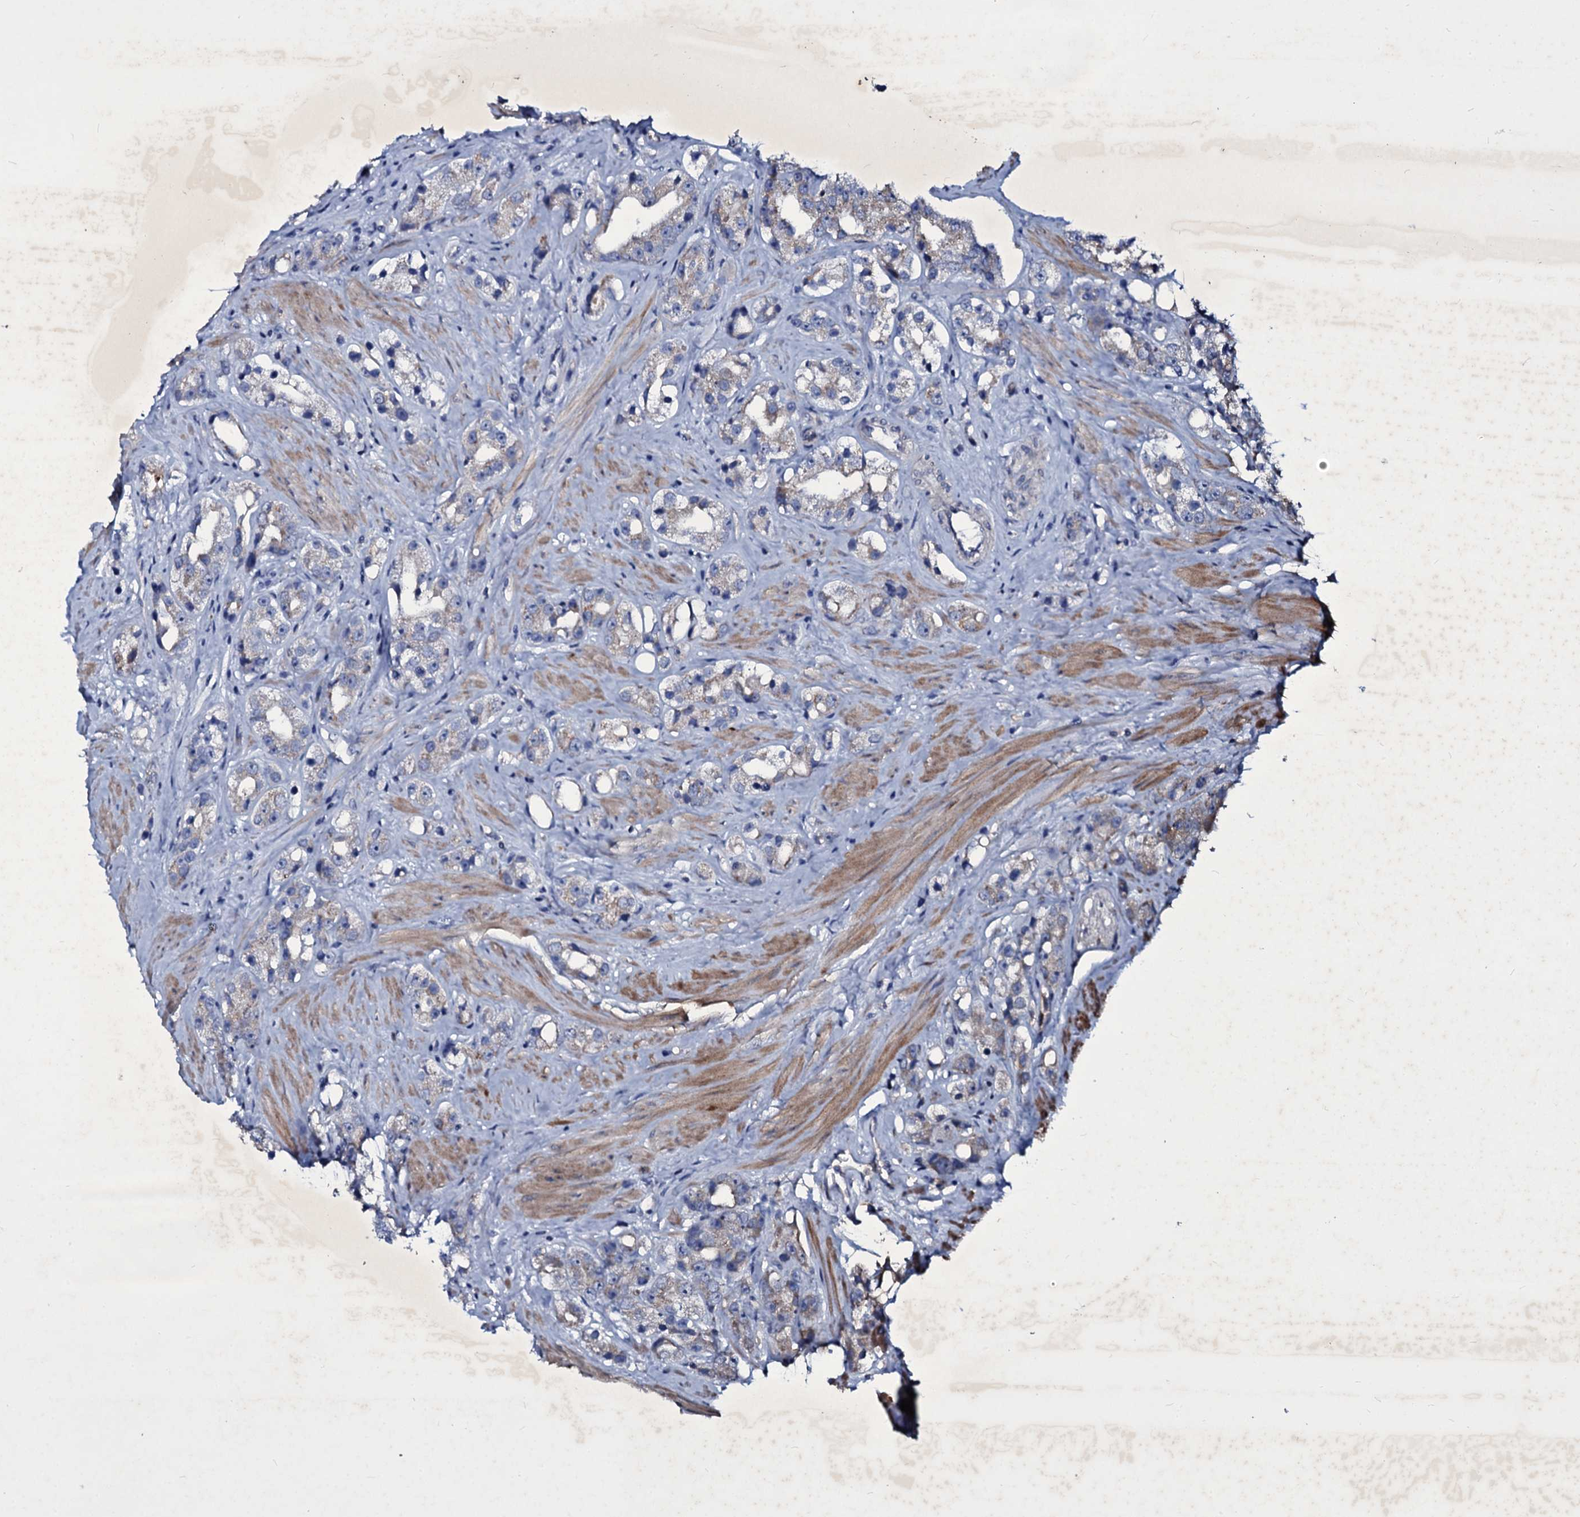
{"staining": {"intensity": "weak", "quantity": "<25%", "location": "cytoplasmic/membranous"}, "tissue": "prostate cancer", "cell_type": "Tumor cells", "image_type": "cancer", "snomed": [{"axis": "morphology", "description": "Adenocarcinoma, NOS"}, {"axis": "topography", "description": "Prostate"}], "caption": "Prostate adenocarcinoma stained for a protein using immunohistochemistry reveals no positivity tumor cells.", "gene": "SELENOT", "patient": {"sex": "male", "age": 79}}